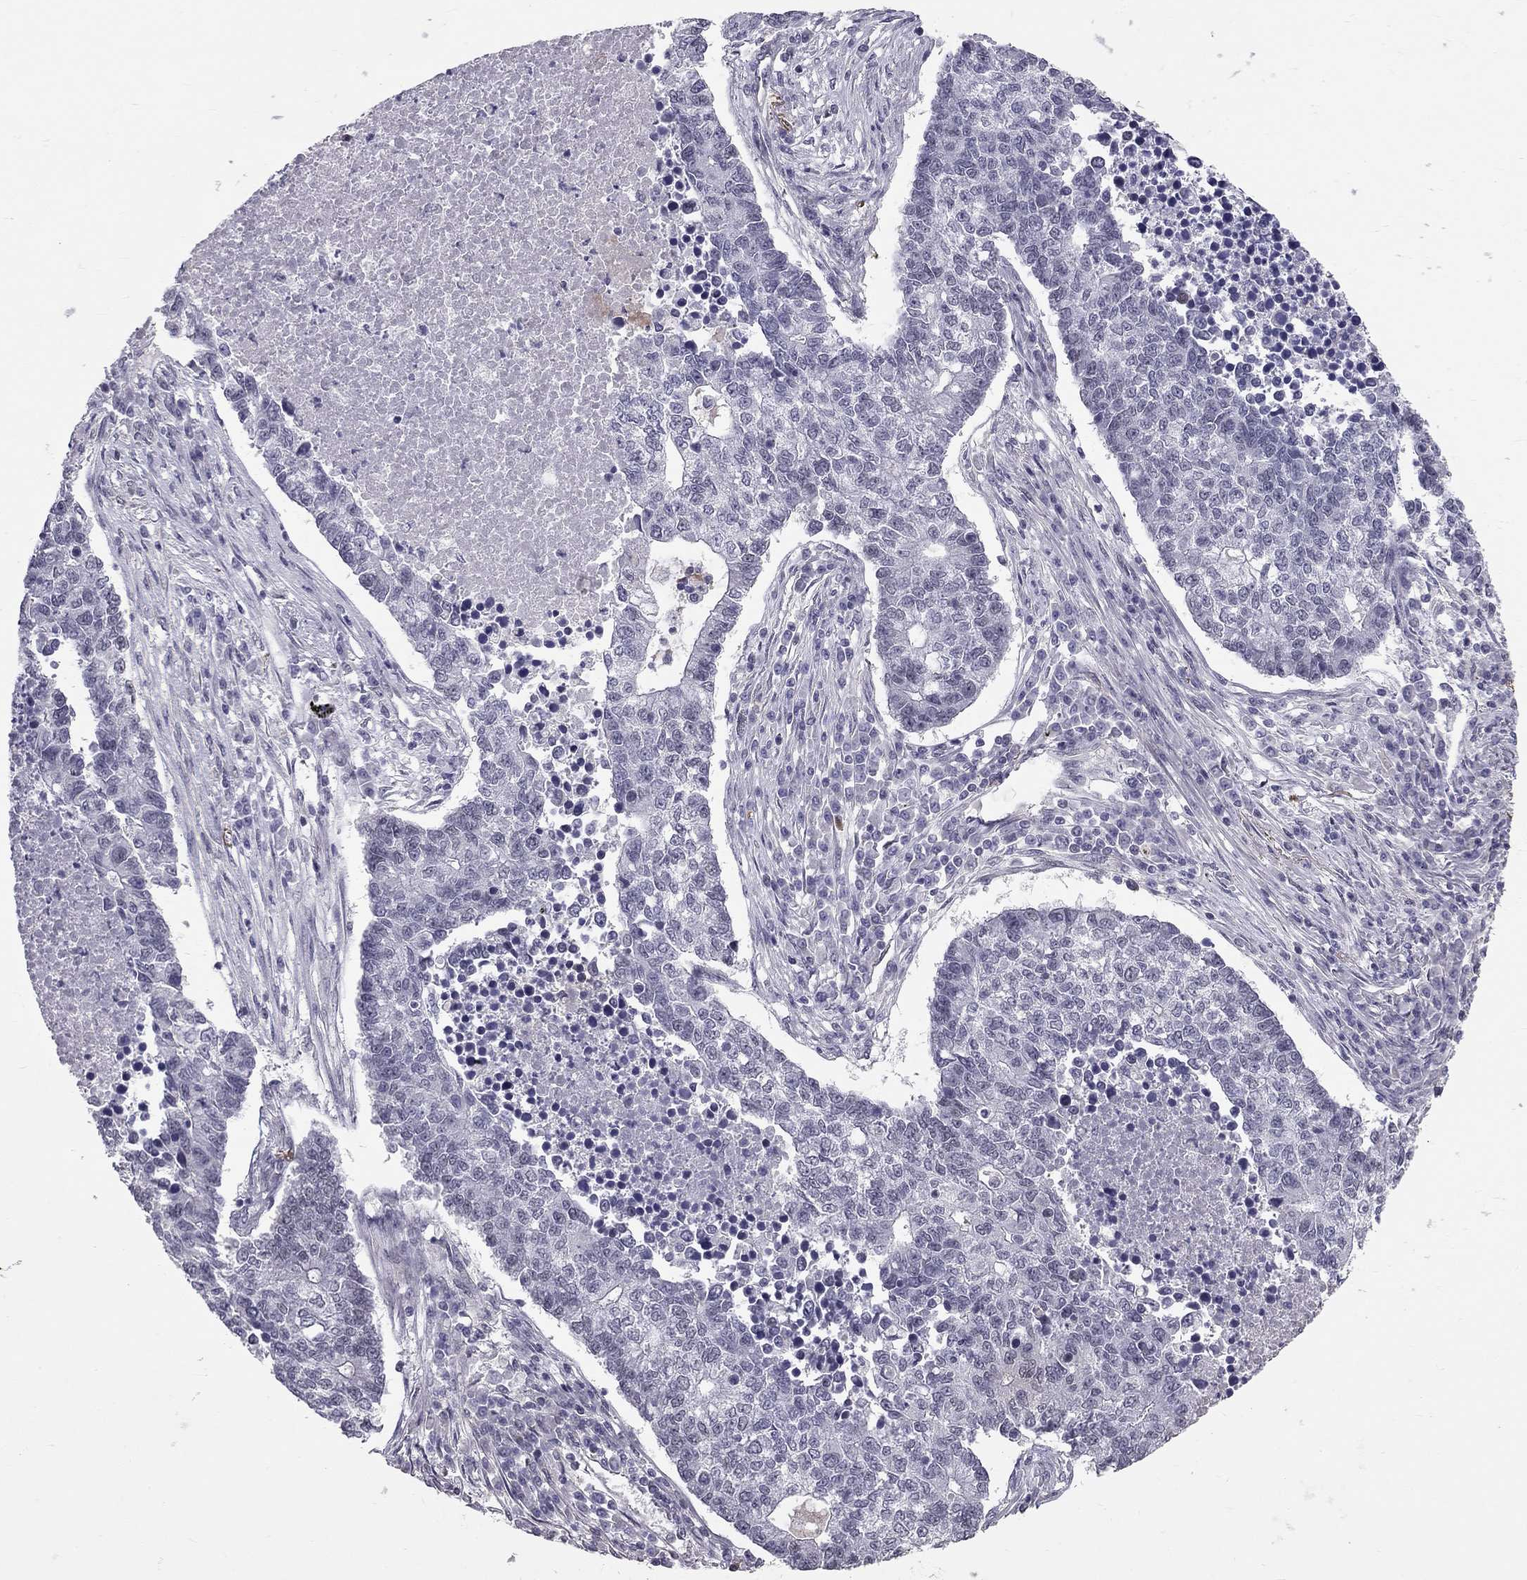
{"staining": {"intensity": "negative", "quantity": "none", "location": "none"}, "tissue": "lung cancer", "cell_type": "Tumor cells", "image_type": "cancer", "snomed": [{"axis": "morphology", "description": "Adenocarcinoma, NOS"}, {"axis": "topography", "description": "Lung"}], "caption": "Immunohistochemistry image of neoplastic tissue: human adenocarcinoma (lung) stained with DAB shows no significant protein expression in tumor cells.", "gene": "GJB4", "patient": {"sex": "male", "age": 57}}